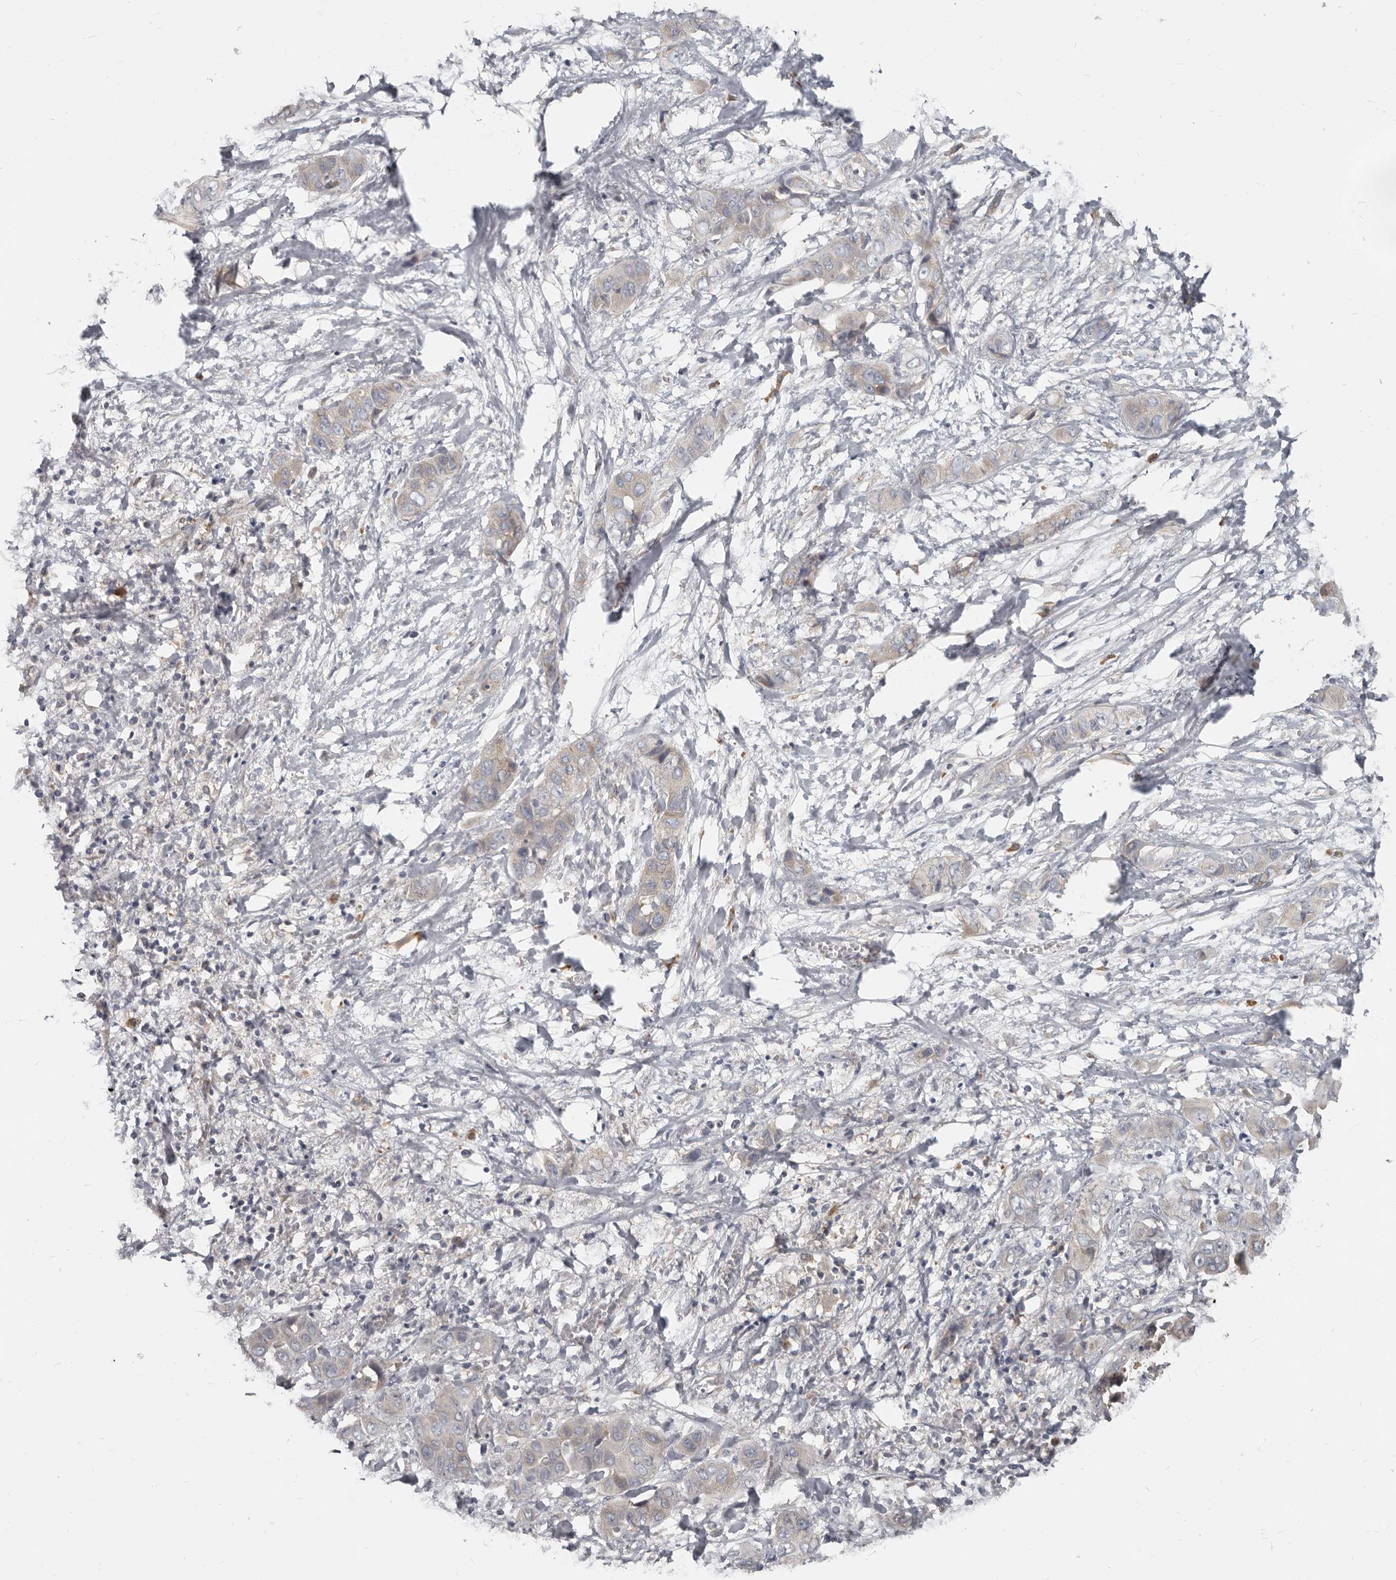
{"staining": {"intensity": "weak", "quantity": "<25%", "location": "cytoplasmic/membranous"}, "tissue": "liver cancer", "cell_type": "Tumor cells", "image_type": "cancer", "snomed": [{"axis": "morphology", "description": "Cholangiocarcinoma"}, {"axis": "topography", "description": "Liver"}], "caption": "Immunohistochemistry photomicrograph of neoplastic tissue: human liver cancer stained with DAB (3,3'-diaminobenzidine) demonstrates no significant protein staining in tumor cells. The staining was performed using DAB (3,3'-diaminobenzidine) to visualize the protein expression in brown, while the nuclei were stained in blue with hematoxylin (Magnification: 20x).", "gene": "AKNAD1", "patient": {"sex": "female", "age": 52}}